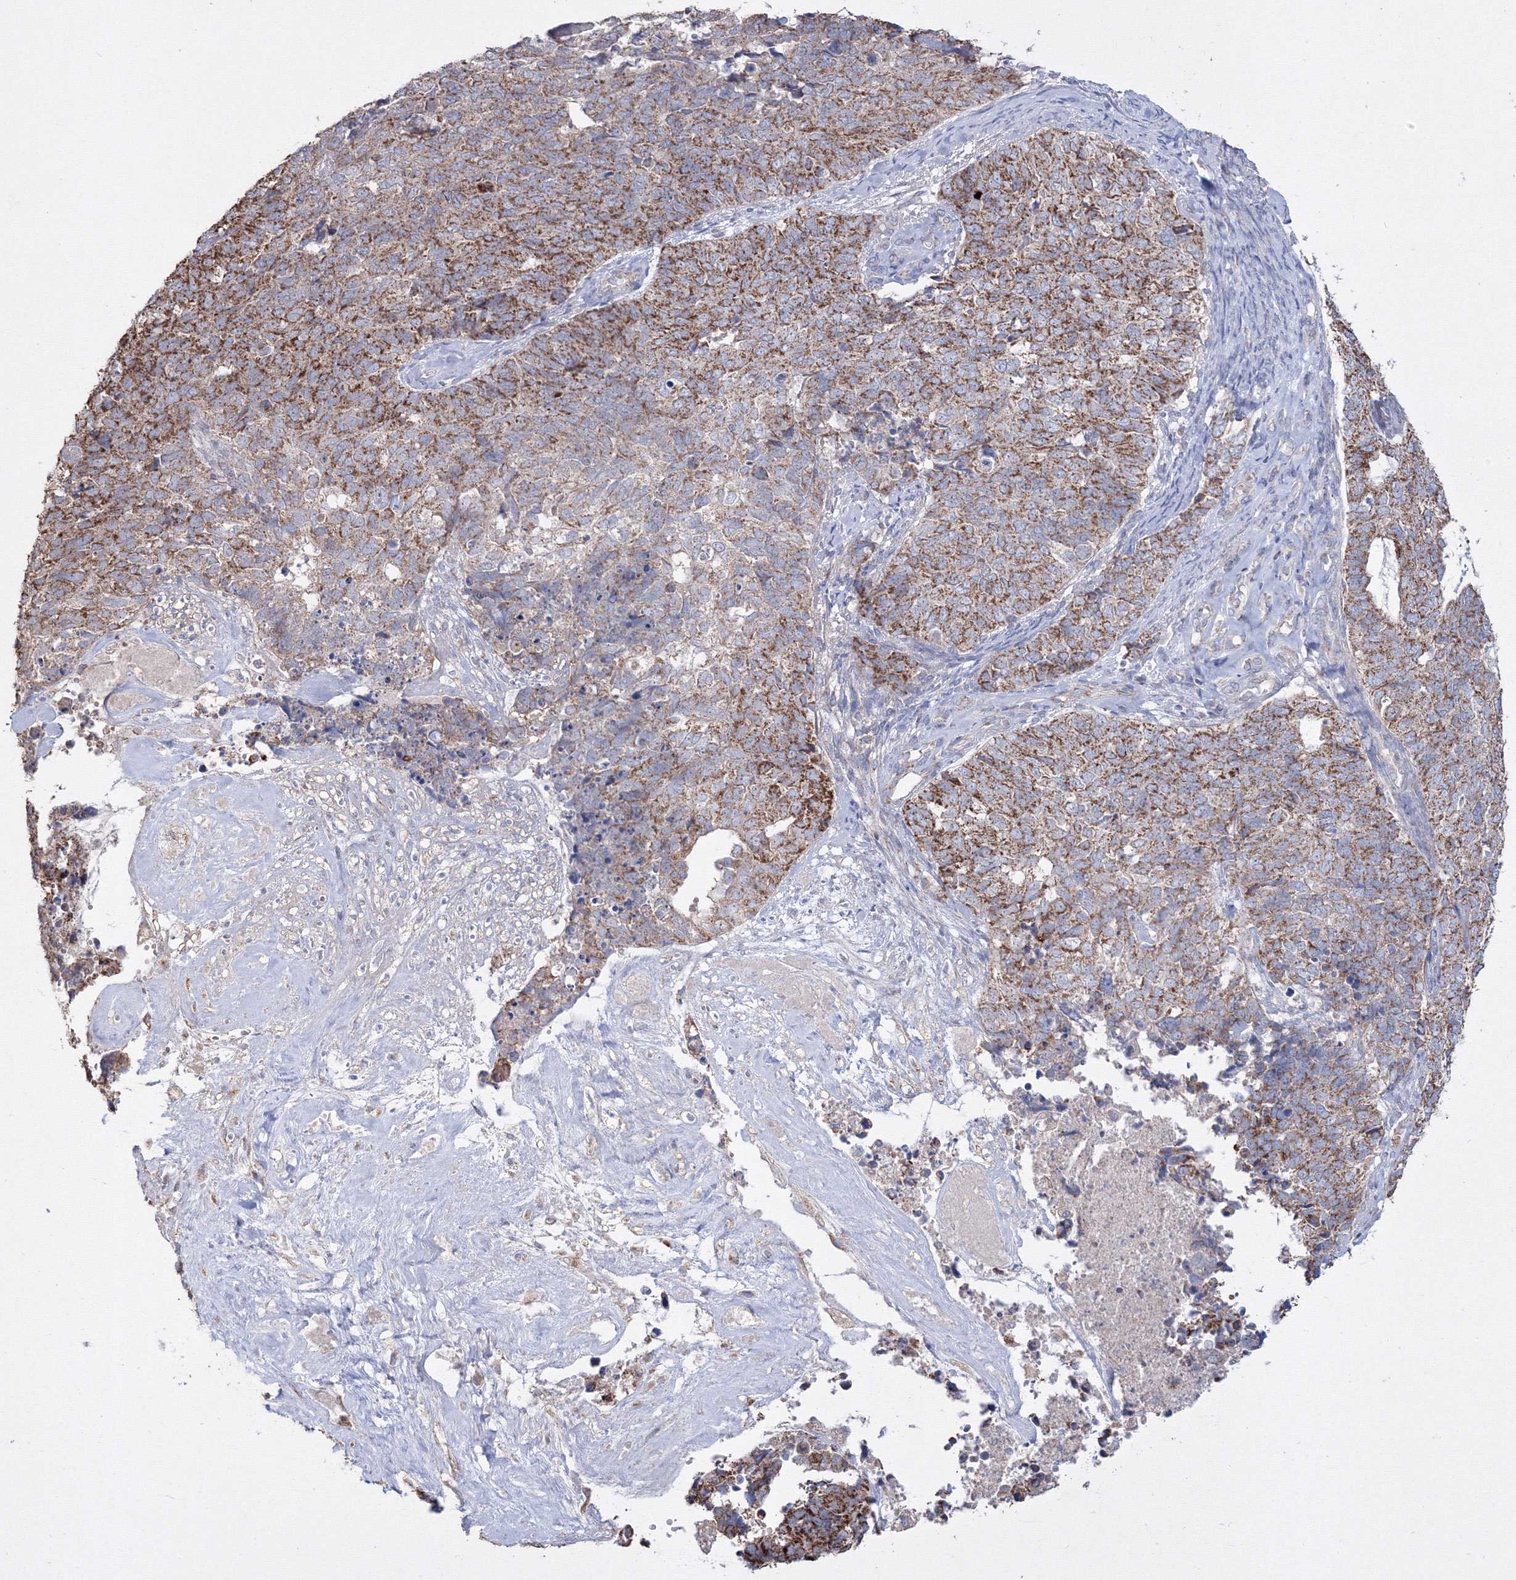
{"staining": {"intensity": "moderate", "quantity": ">75%", "location": "cytoplasmic/membranous"}, "tissue": "cervical cancer", "cell_type": "Tumor cells", "image_type": "cancer", "snomed": [{"axis": "morphology", "description": "Squamous cell carcinoma, NOS"}, {"axis": "topography", "description": "Cervix"}], "caption": "Human cervical squamous cell carcinoma stained for a protein (brown) displays moderate cytoplasmic/membranous positive expression in approximately >75% of tumor cells.", "gene": "GRSF1", "patient": {"sex": "female", "age": 63}}